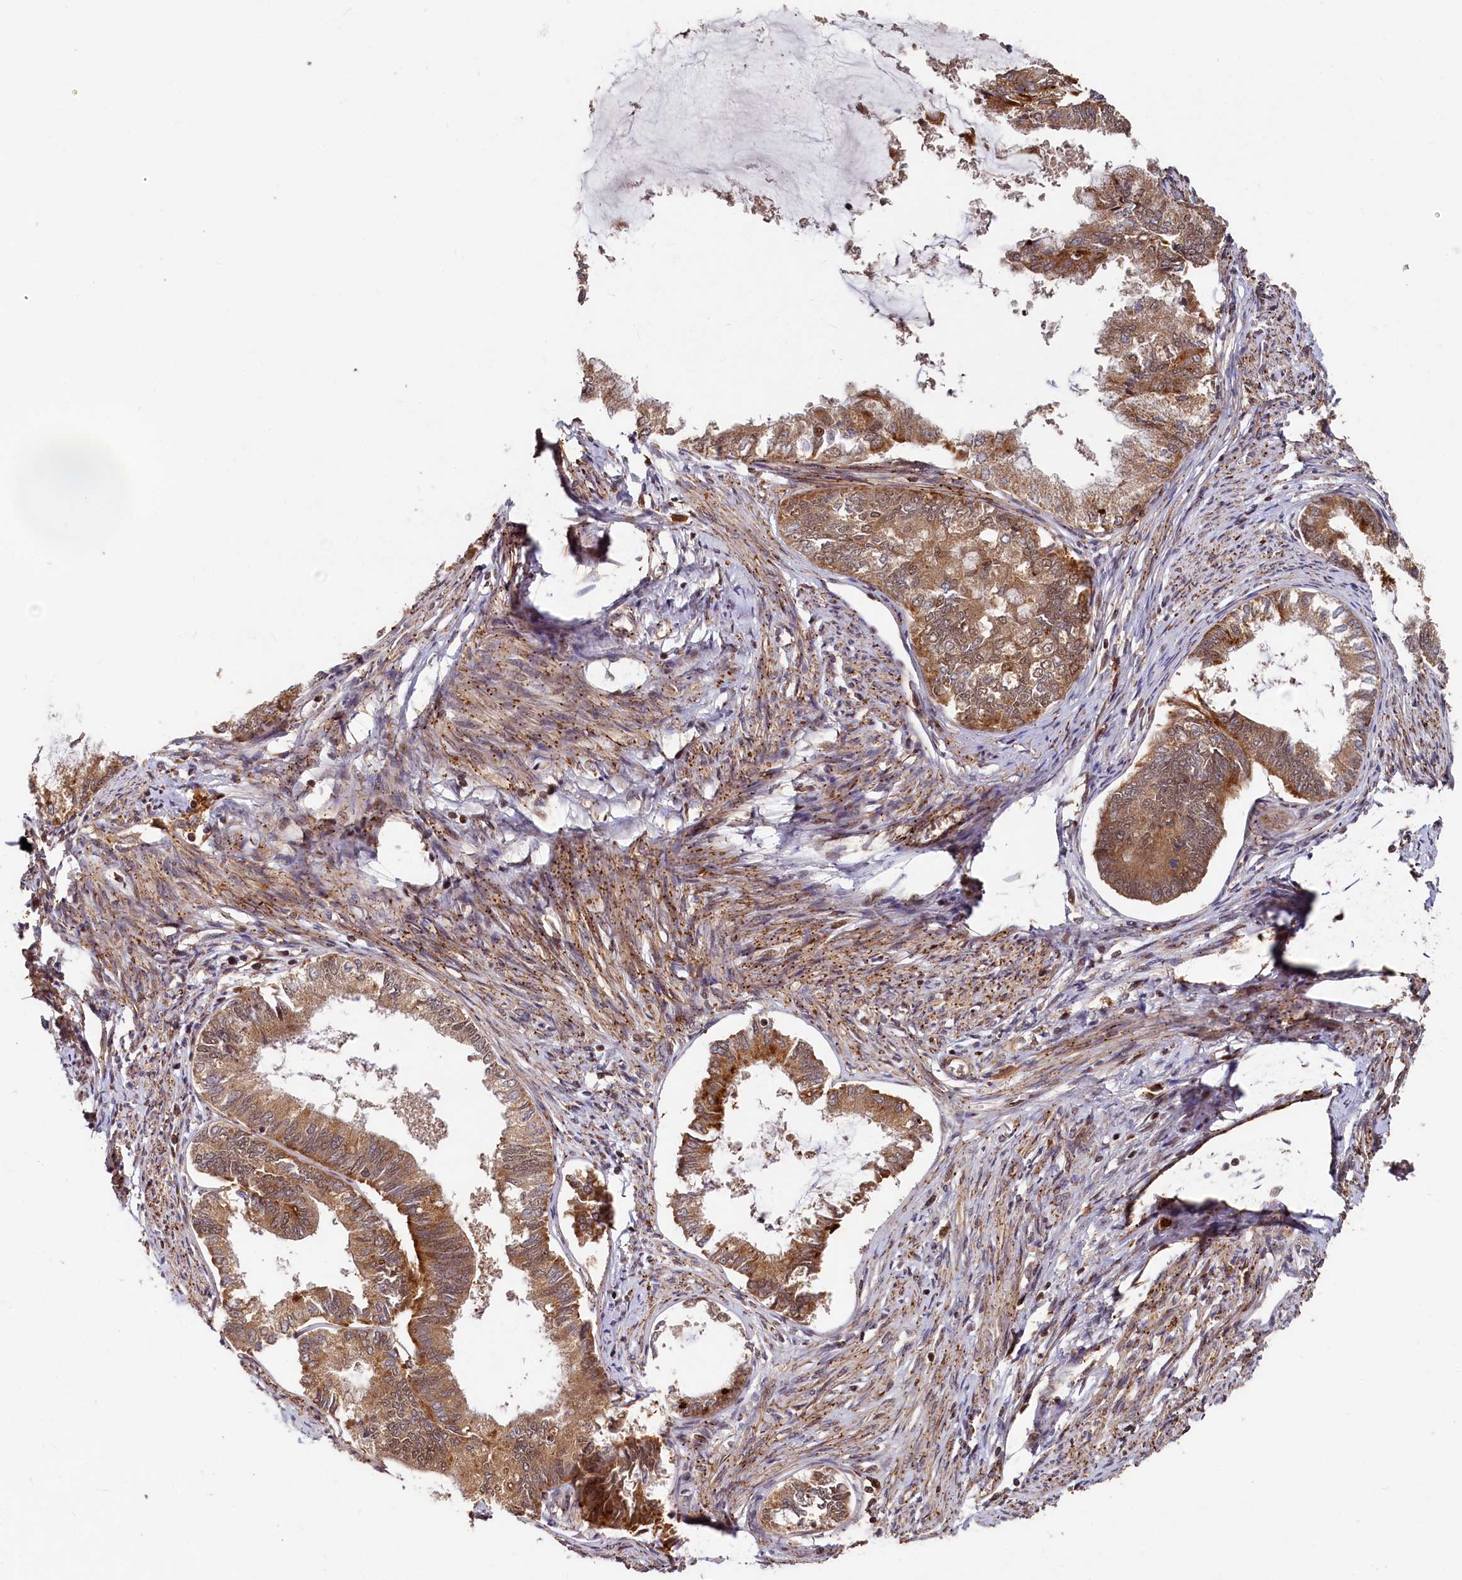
{"staining": {"intensity": "moderate", "quantity": ">75%", "location": "cytoplasmic/membranous,nuclear"}, "tissue": "endometrial cancer", "cell_type": "Tumor cells", "image_type": "cancer", "snomed": [{"axis": "morphology", "description": "Adenocarcinoma, NOS"}, {"axis": "topography", "description": "Endometrium"}], "caption": "Immunohistochemistry of human endometrial cancer (adenocarcinoma) shows medium levels of moderate cytoplasmic/membranous and nuclear positivity in approximately >75% of tumor cells.", "gene": "TRIM23", "patient": {"sex": "female", "age": 86}}